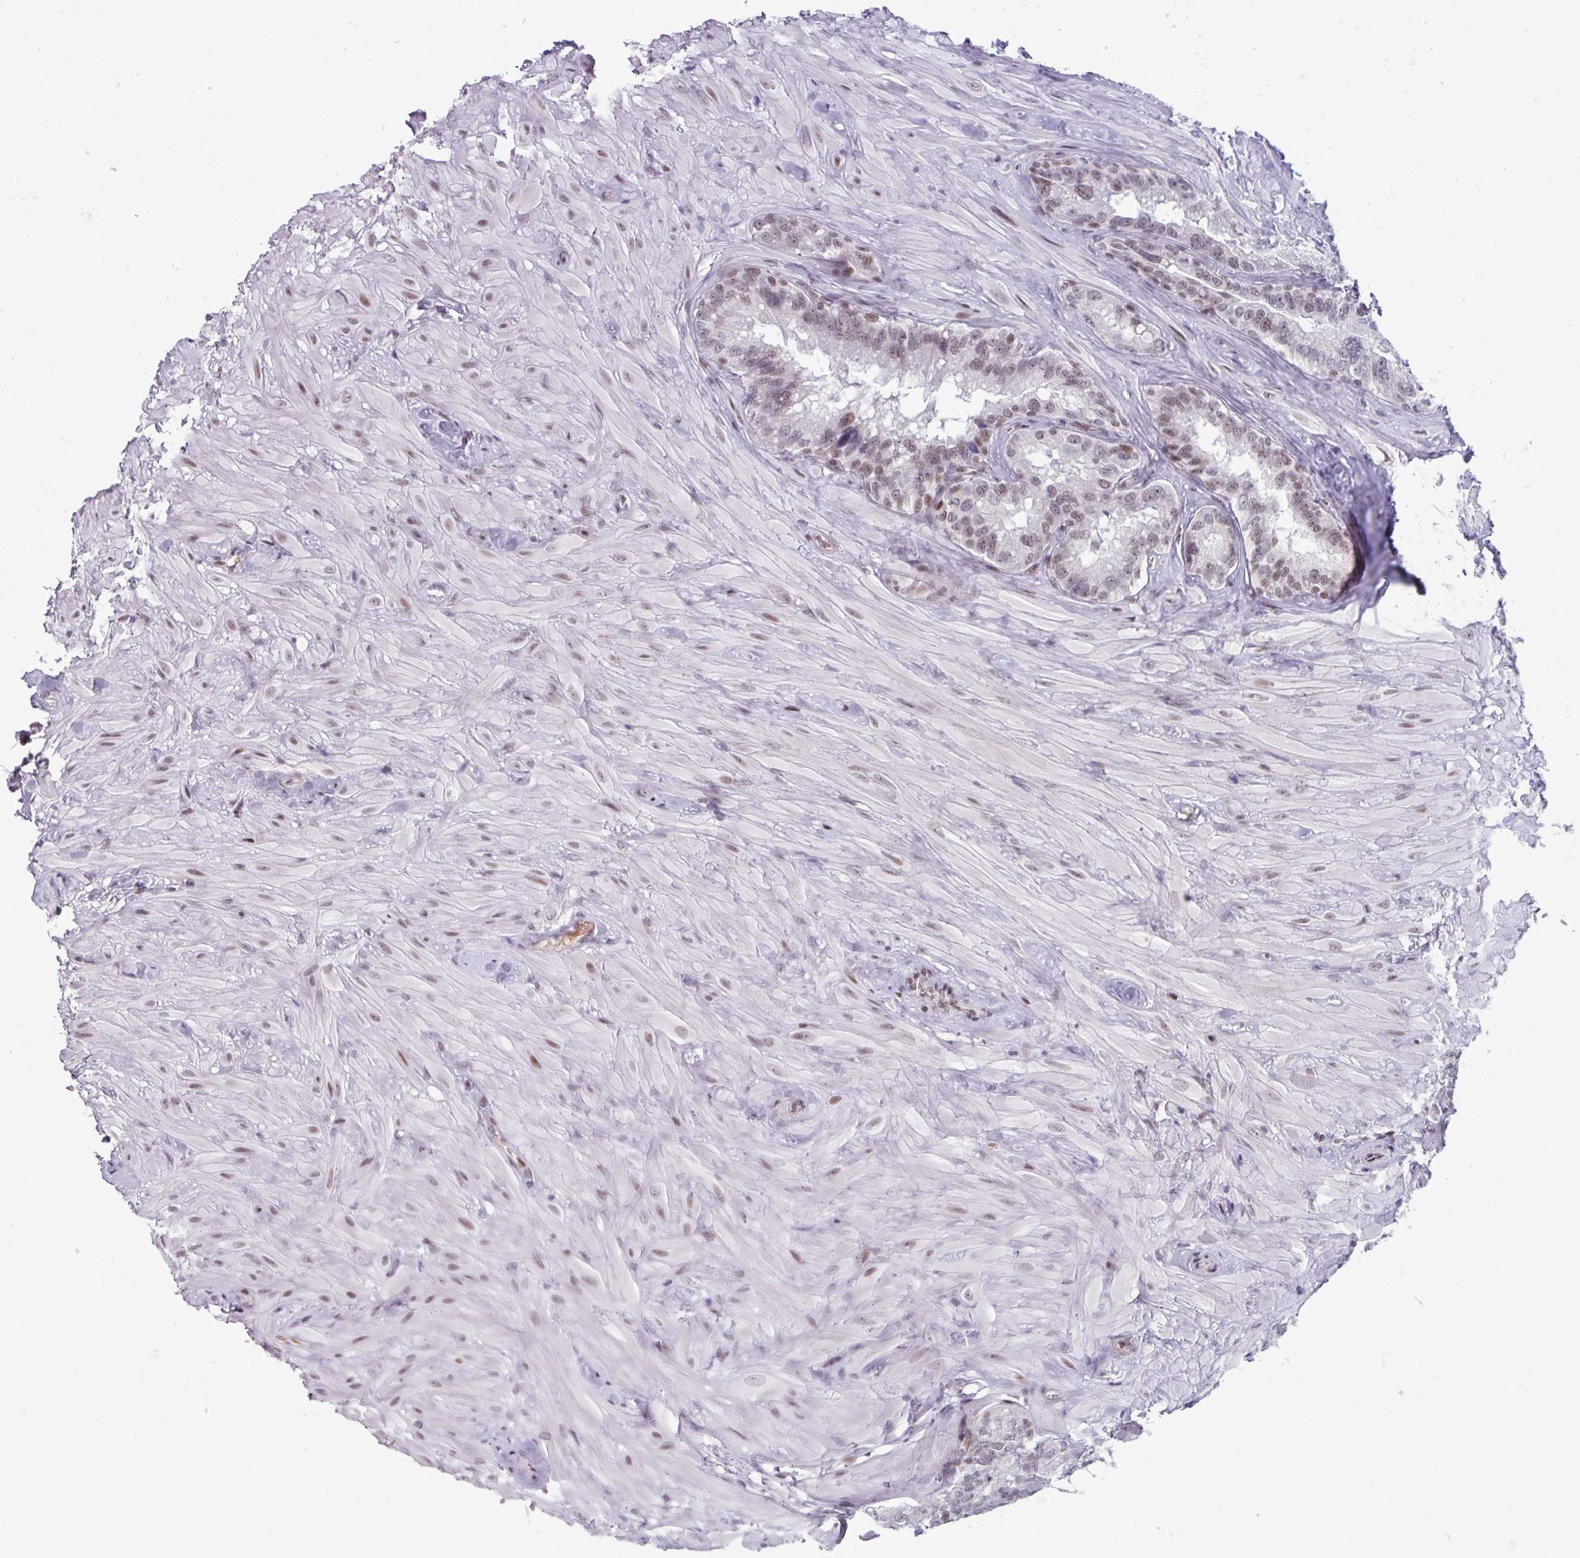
{"staining": {"intensity": "moderate", "quantity": "25%-75%", "location": "nuclear"}, "tissue": "seminal vesicle", "cell_type": "Glandular cells", "image_type": "normal", "snomed": [{"axis": "morphology", "description": "Normal tissue, NOS"}, {"axis": "topography", "description": "Seminal veicle"}], "caption": "The image exhibits immunohistochemical staining of normal seminal vesicle. There is moderate nuclear expression is present in approximately 25%-75% of glandular cells. (IHC, brightfield microscopy, high magnification).", "gene": "ZNF575", "patient": {"sex": "male", "age": 60}}